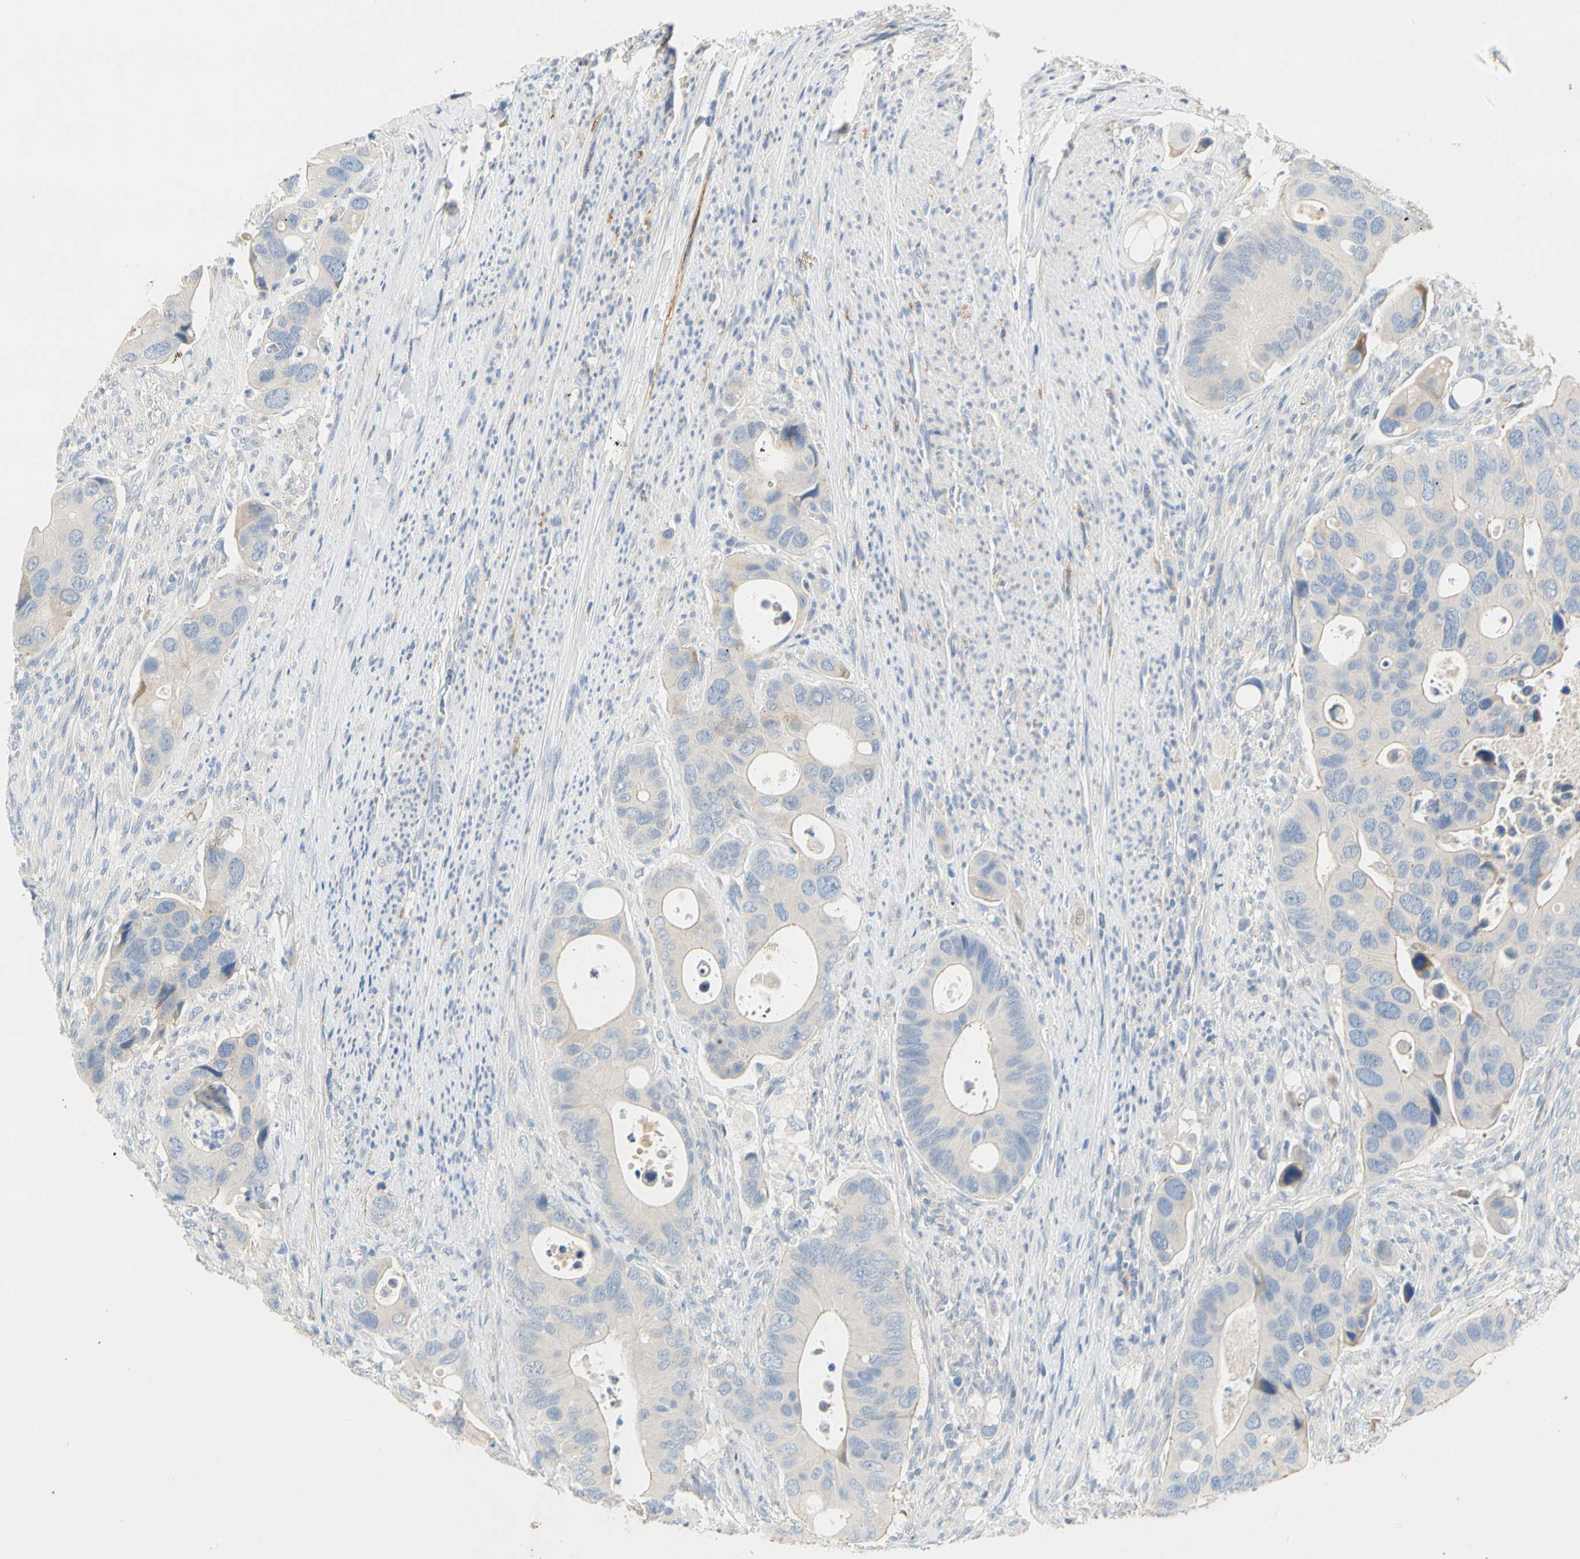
{"staining": {"intensity": "negative", "quantity": "none", "location": "none"}, "tissue": "colorectal cancer", "cell_type": "Tumor cells", "image_type": "cancer", "snomed": [{"axis": "morphology", "description": "Adenocarcinoma, NOS"}, {"axis": "topography", "description": "Rectum"}], "caption": "Tumor cells show no significant staining in adenocarcinoma (colorectal).", "gene": "CCM2L", "patient": {"sex": "female", "age": 57}}